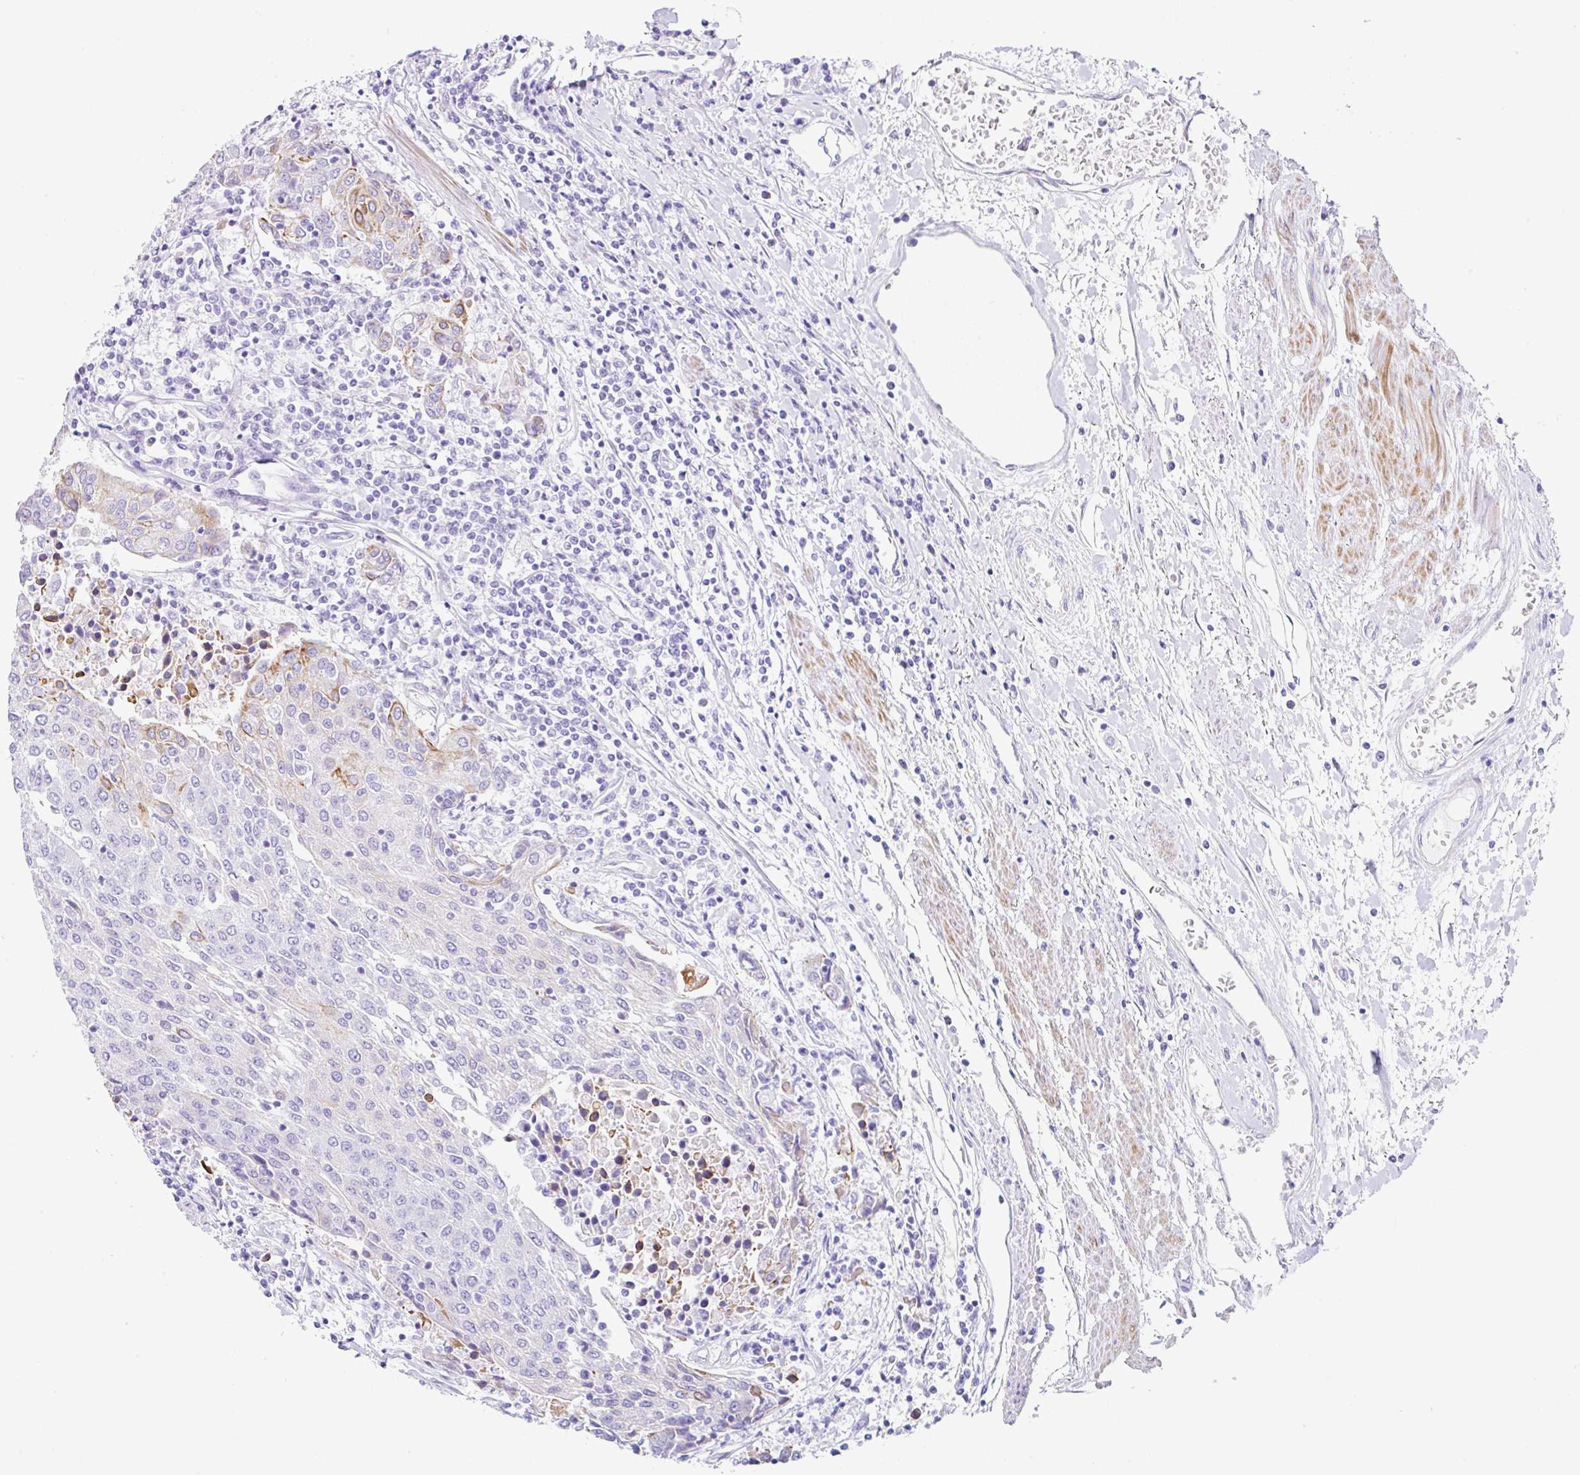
{"staining": {"intensity": "moderate", "quantity": "<25%", "location": "cytoplasmic/membranous"}, "tissue": "urothelial cancer", "cell_type": "Tumor cells", "image_type": "cancer", "snomed": [{"axis": "morphology", "description": "Urothelial carcinoma, High grade"}, {"axis": "topography", "description": "Urinary bladder"}], "caption": "Immunohistochemical staining of urothelial cancer displays moderate cytoplasmic/membranous protein expression in approximately <25% of tumor cells.", "gene": "CLDND2", "patient": {"sex": "female", "age": 85}}